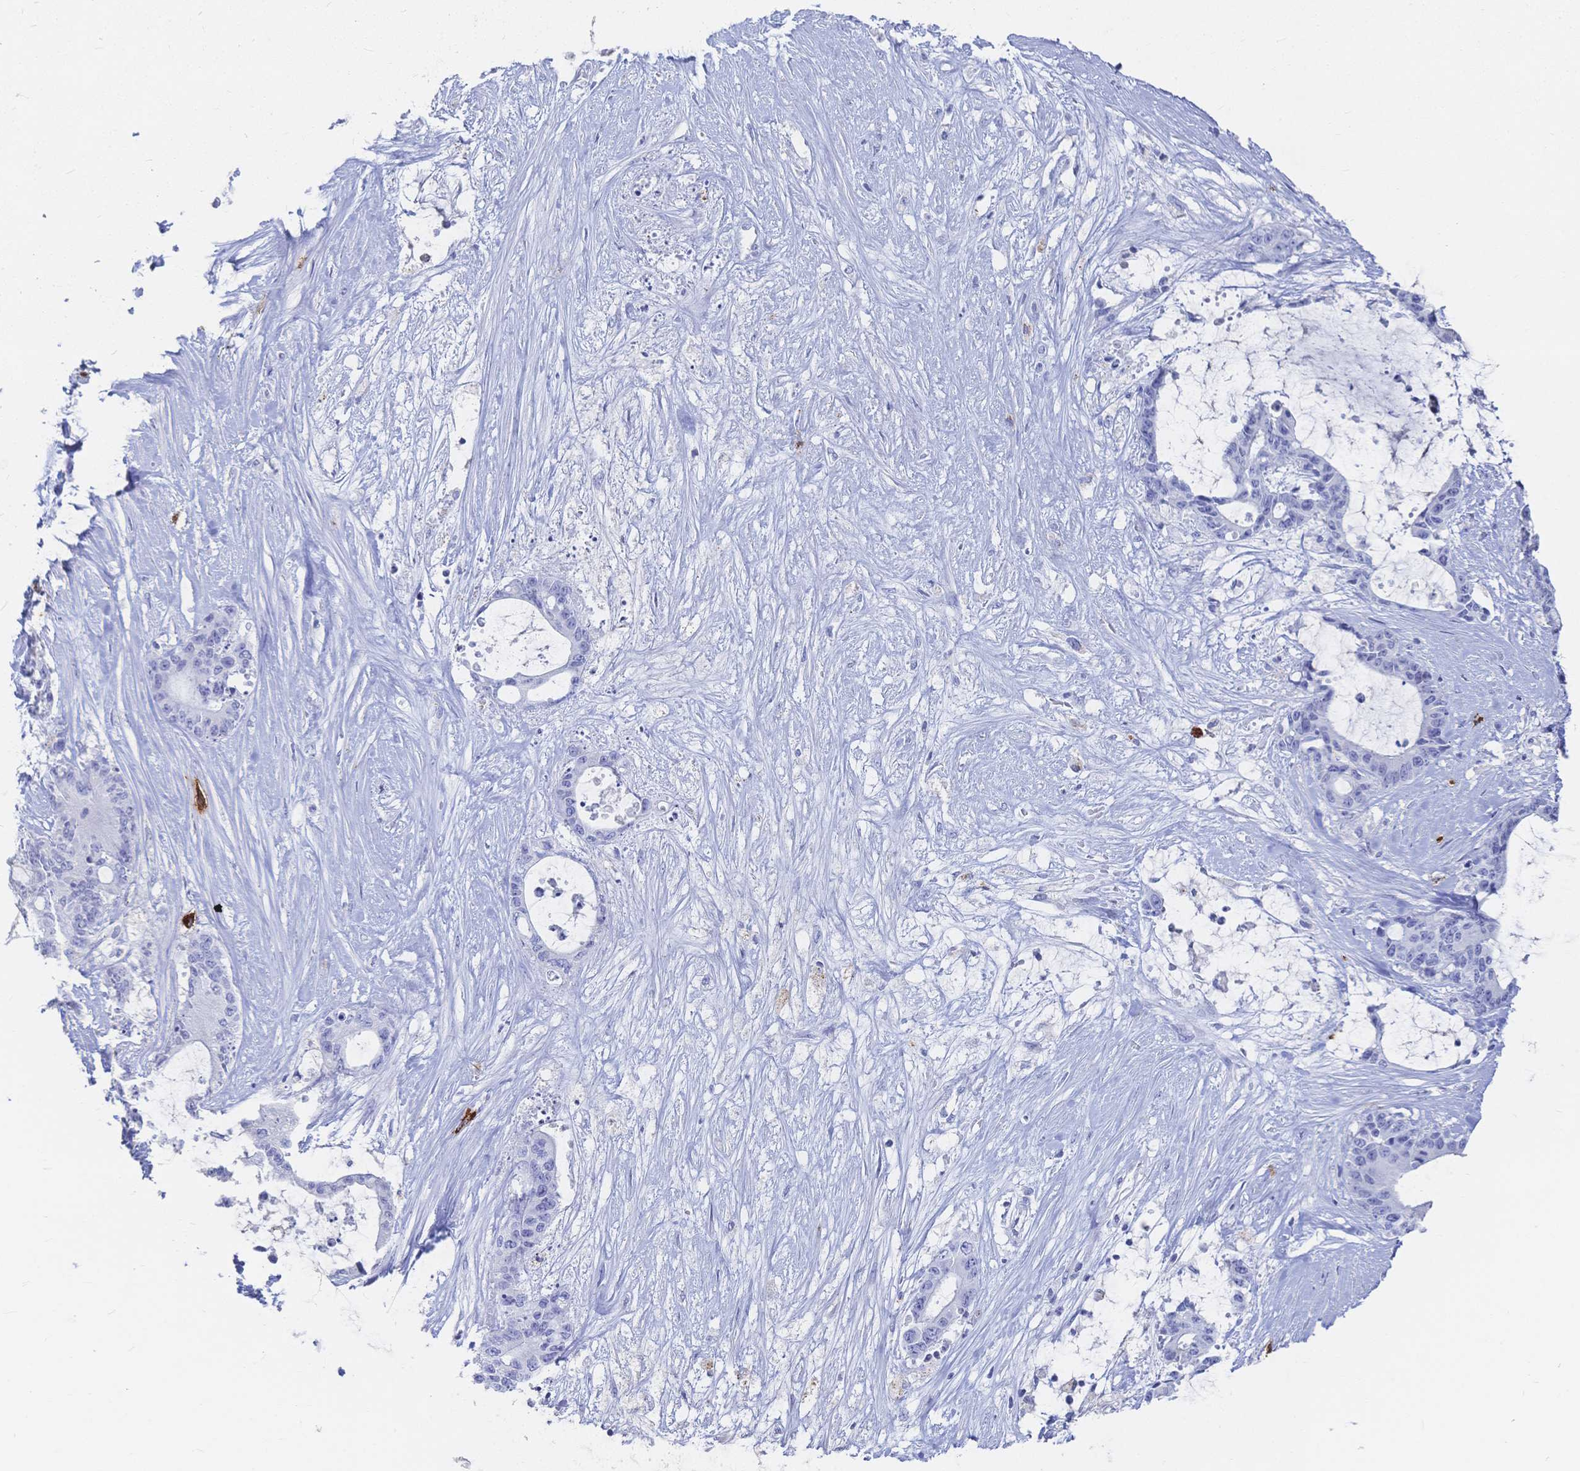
{"staining": {"intensity": "negative", "quantity": "none", "location": "none"}, "tissue": "liver cancer", "cell_type": "Tumor cells", "image_type": "cancer", "snomed": [{"axis": "morphology", "description": "Normal tissue, NOS"}, {"axis": "morphology", "description": "Cholangiocarcinoma"}, {"axis": "topography", "description": "Liver"}, {"axis": "topography", "description": "Peripheral nerve tissue"}], "caption": "IHC of human liver cholangiocarcinoma shows no positivity in tumor cells.", "gene": "IL2RB", "patient": {"sex": "female", "age": 73}}